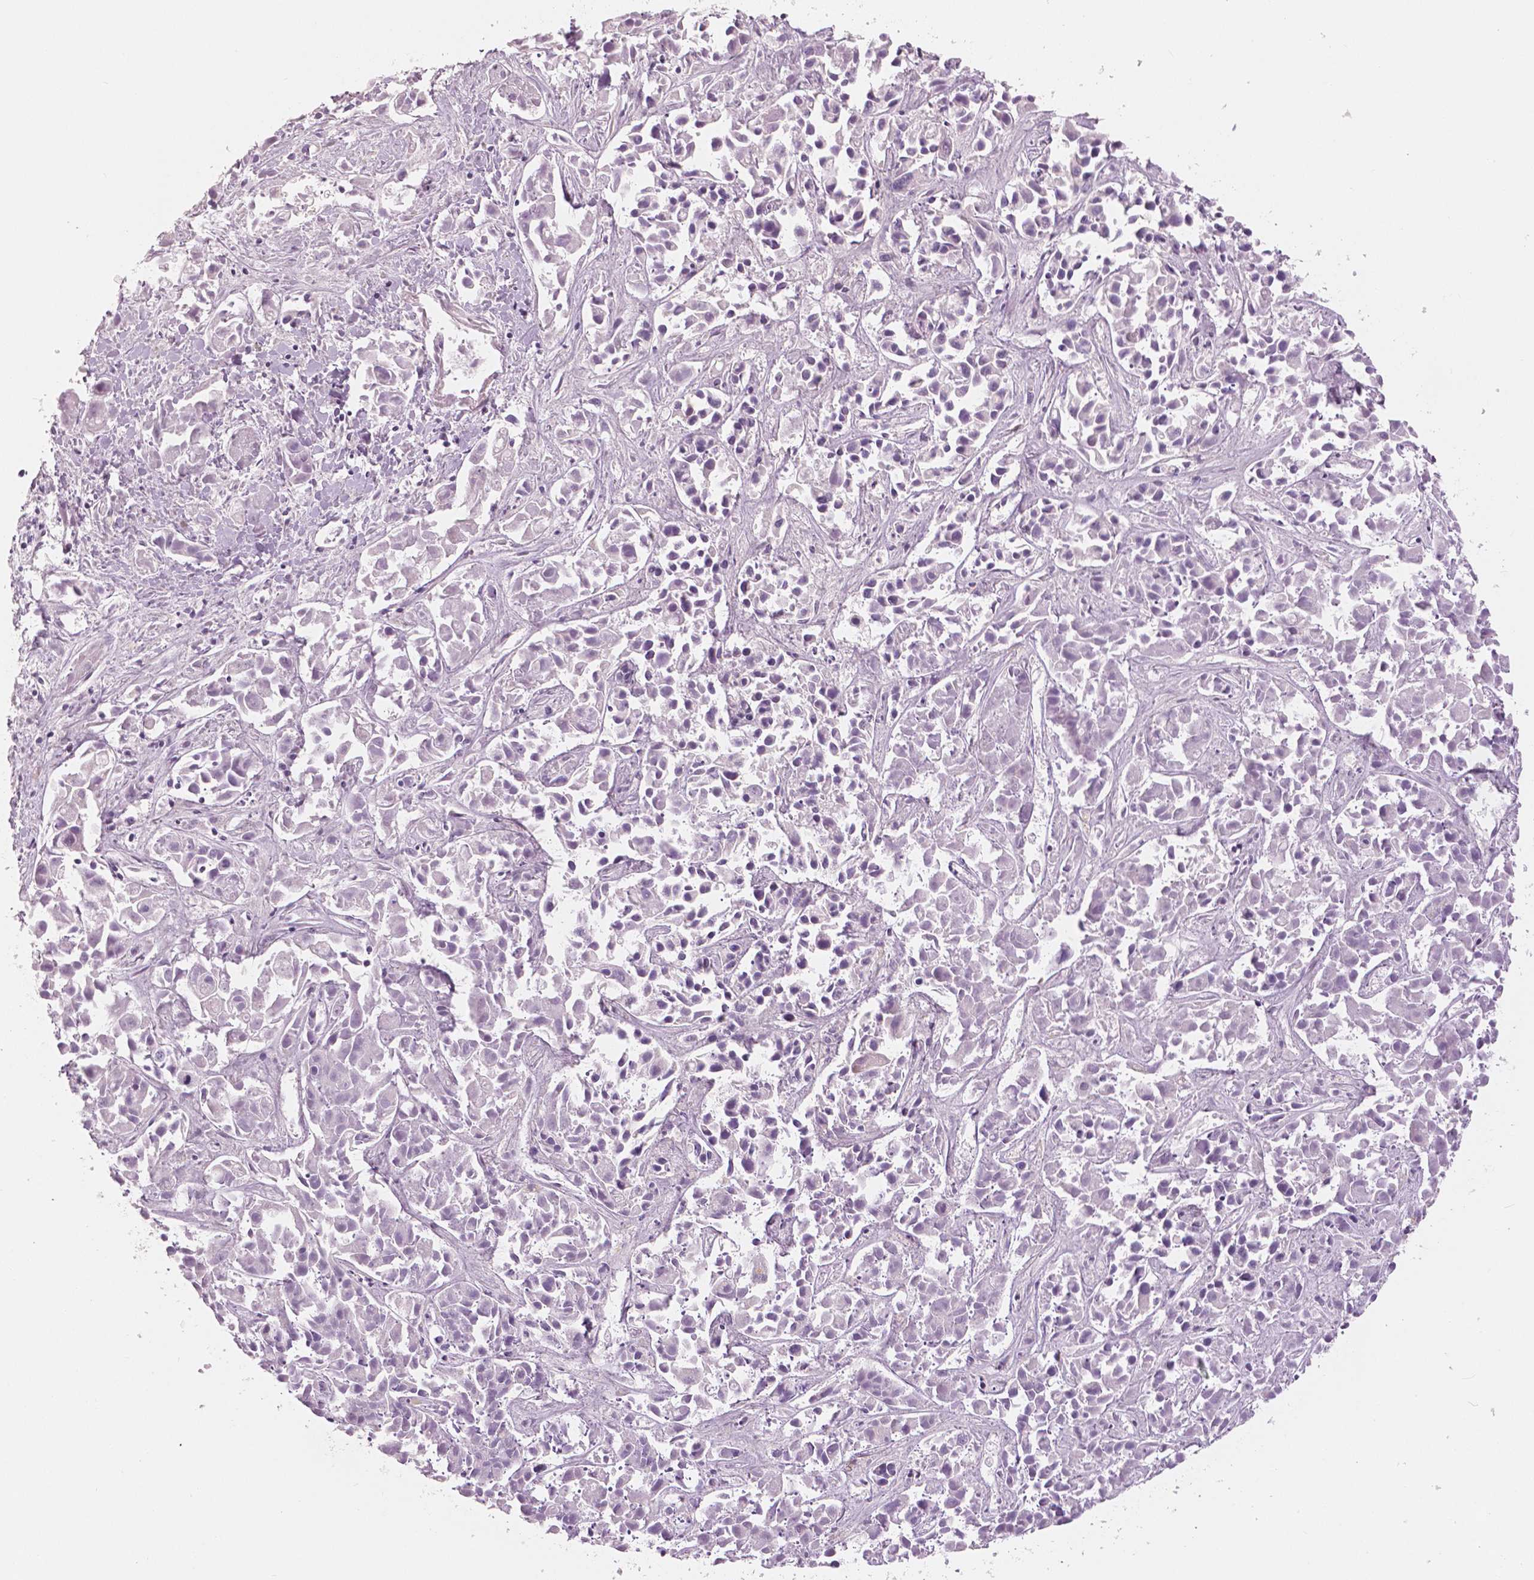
{"staining": {"intensity": "negative", "quantity": "none", "location": "none"}, "tissue": "liver cancer", "cell_type": "Tumor cells", "image_type": "cancer", "snomed": [{"axis": "morphology", "description": "Cholangiocarcinoma"}, {"axis": "topography", "description": "Liver"}], "caption": "DAB (3,3'-diaminobenzidine) immunohistochemical staining of cholangiocarcinoma (liver) shows no significant expression in tumor cells.", "gene": "SLC24A1", "patient": {"sex": "female", "age": 81}}